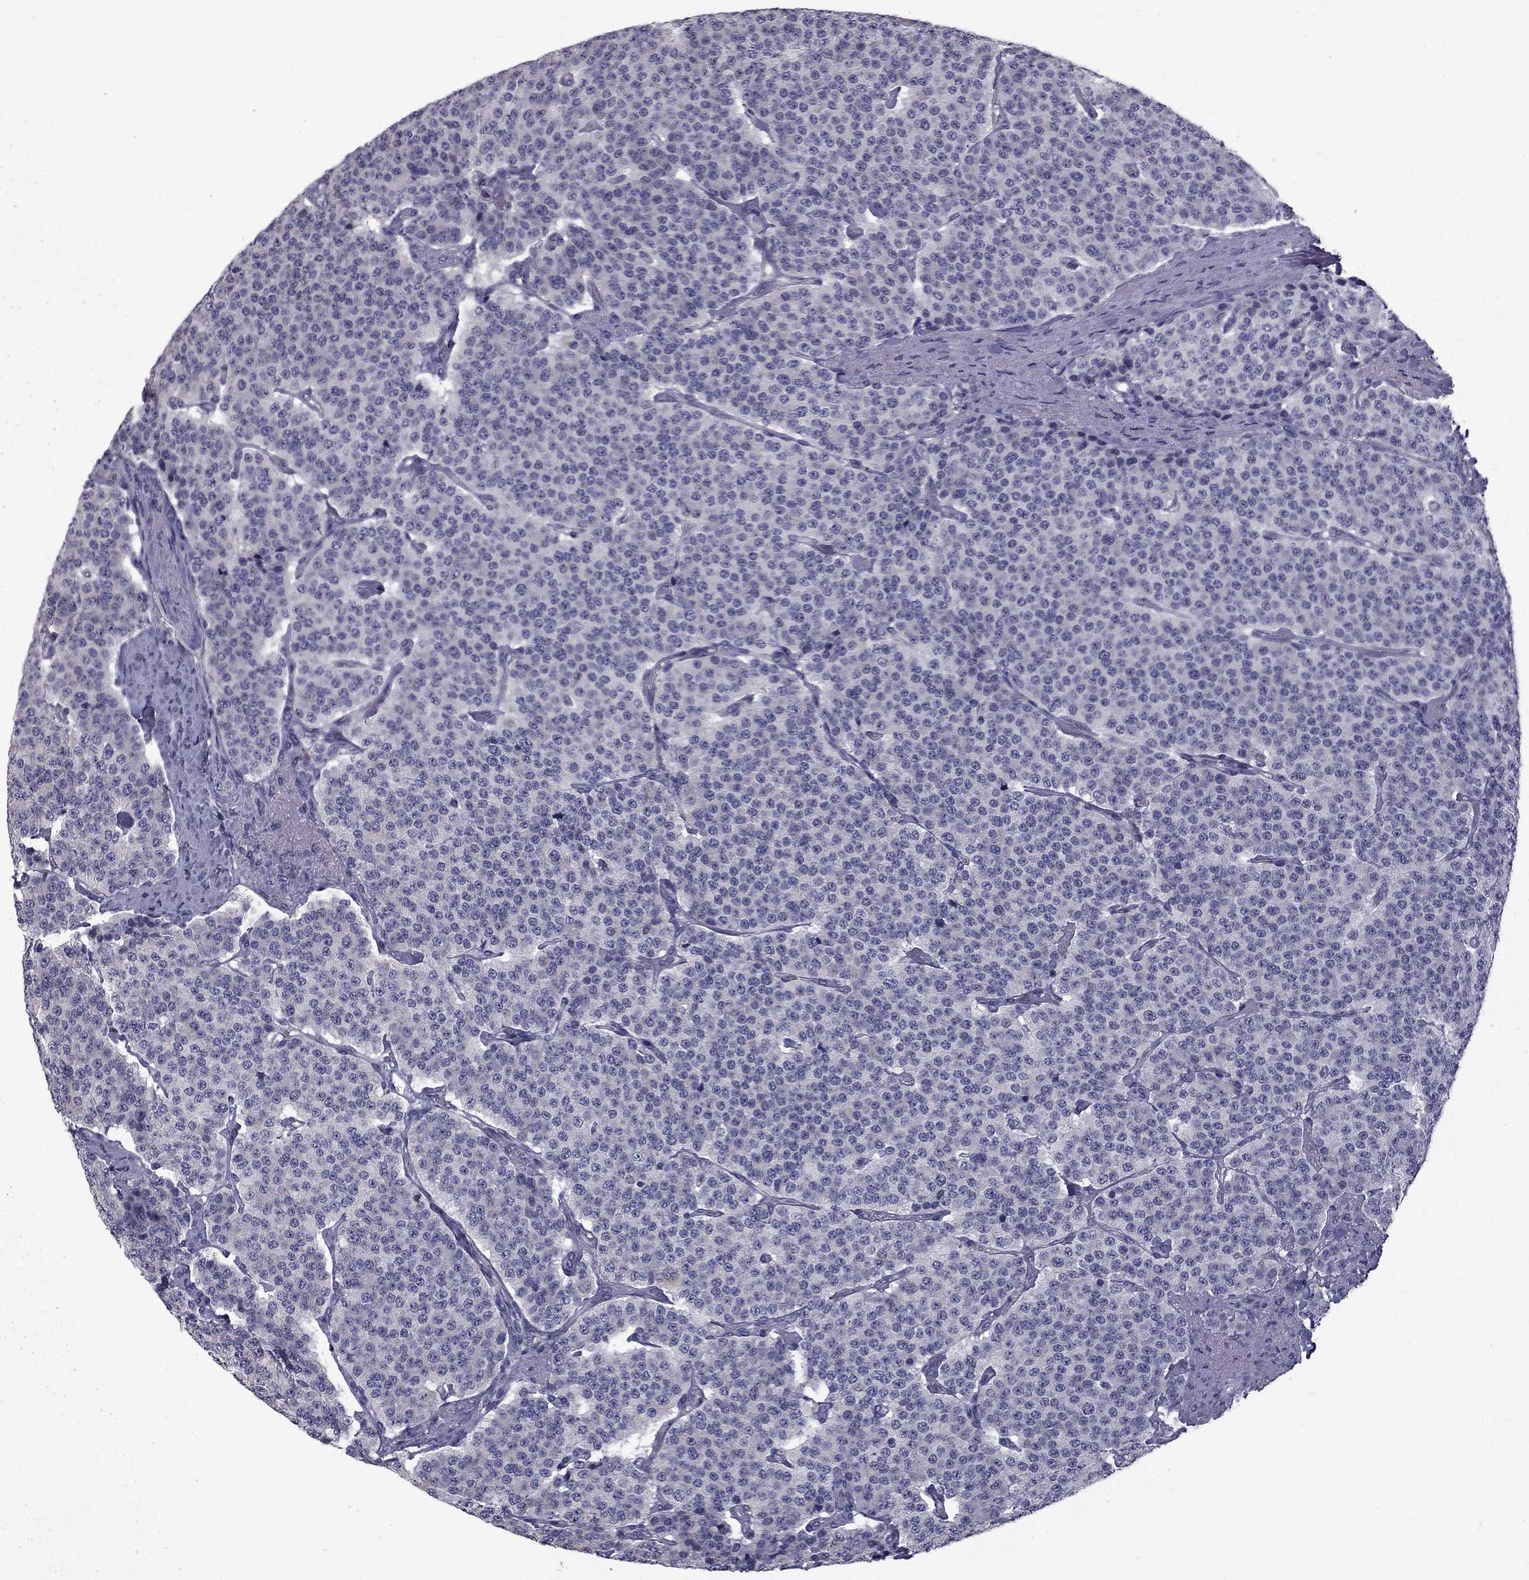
{"staining": {"intensity": "negative", "quantity": "none", "location": "none"}, "tissue": "carcinoid", "cell_type": "Tumor cells", "image_type": "cancer", "snomed": [{"axis": "morphology", "description": "Carcinoid, malignant, NOS"}, {"axis": "topography", "description": "Small intestine"}], "caption": "This photomicrograph is of carcinoid stained with immunohistochemistry (IHC) to label a protein in brown with the nuclei are counter-stained blue. There is no positivity in tumor cells.", "gene": "CCDC40", "patient": {"sex": "female", "age": 58}}